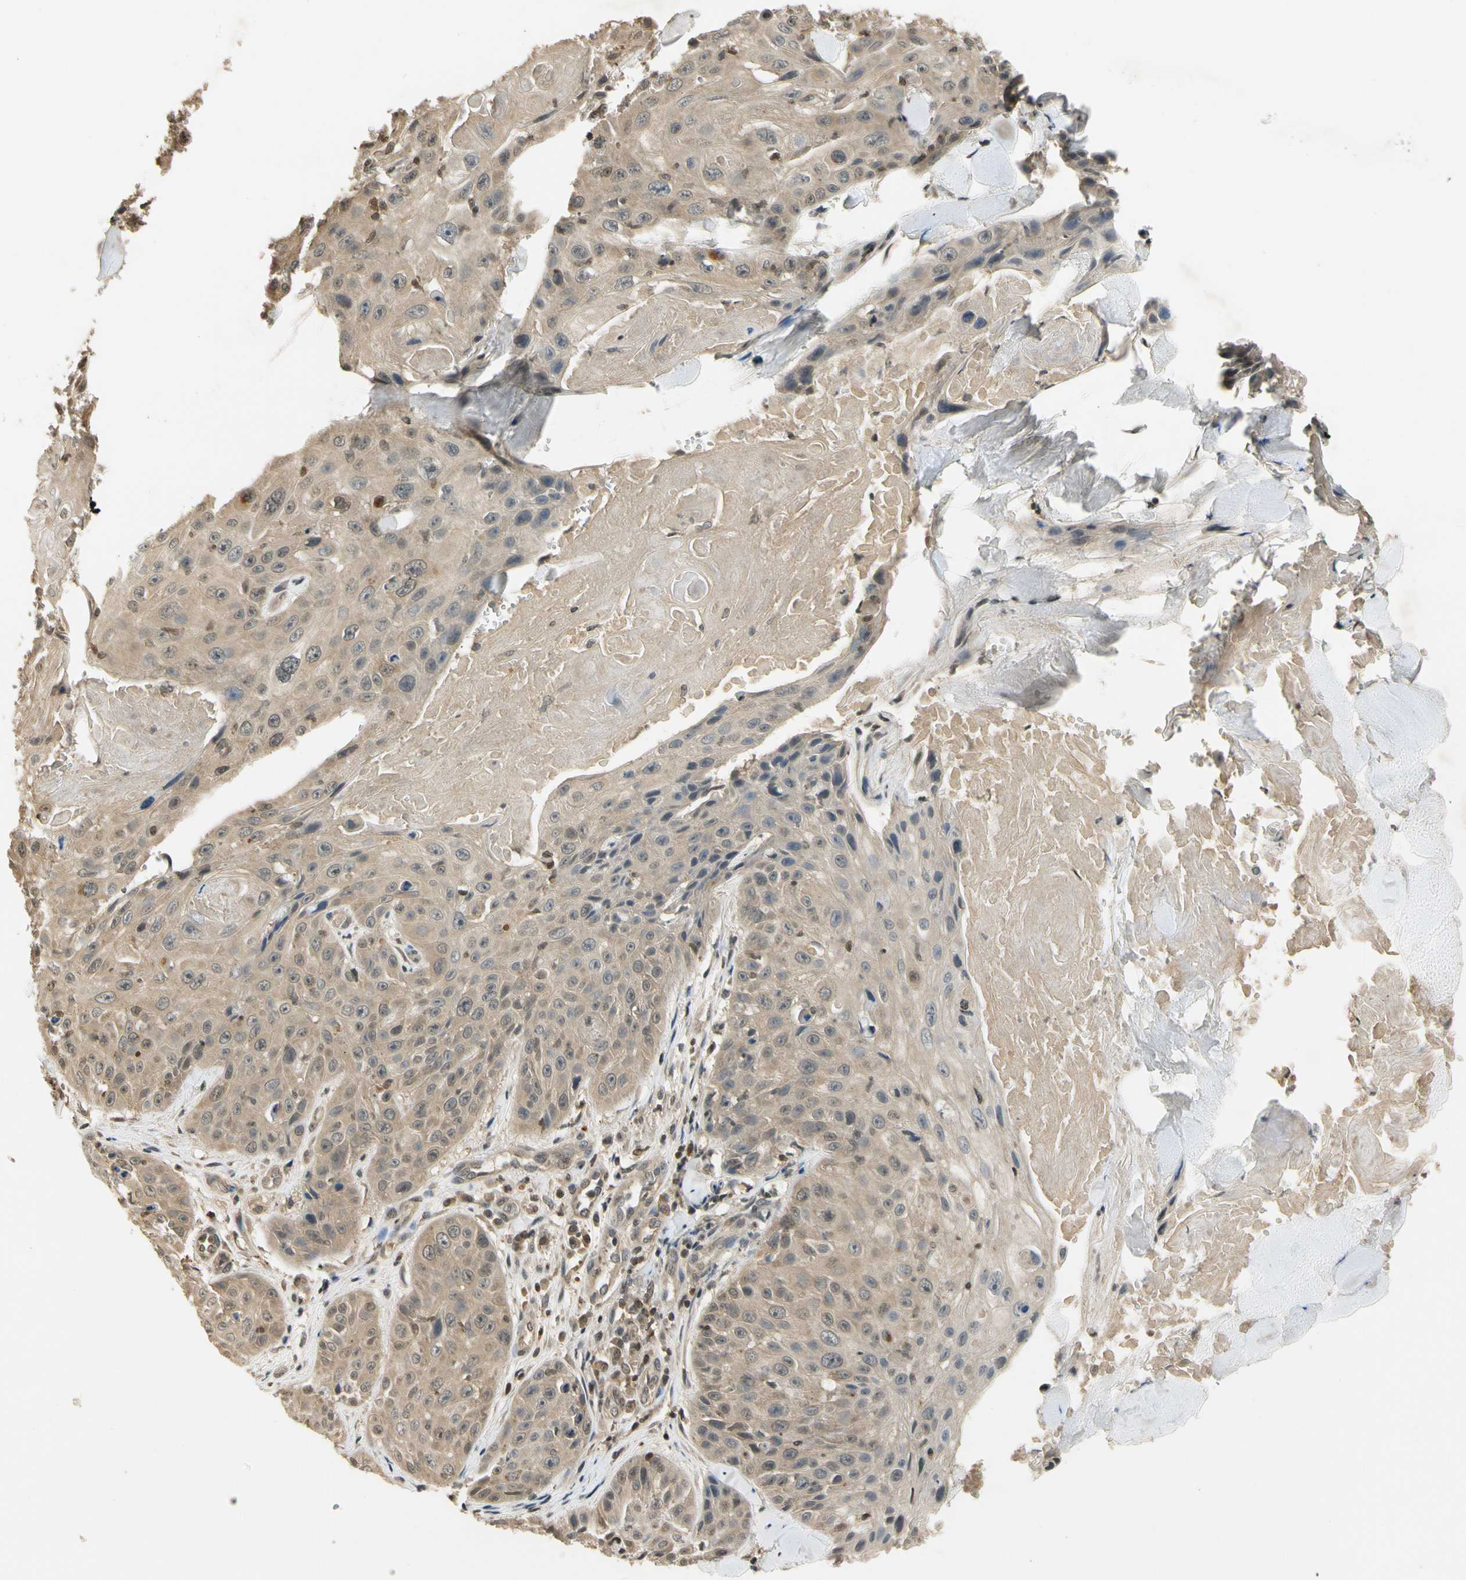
{"staining": {"intensity": "moderate", "quantity": ">75%", "location": "cytoplasmic/membranous"}, "tissue": "skin cancer", "cell_type": "Tumor cells", "image_type": "cancer", "snomed": [{"axis": "morphology", "description": "Squamous cell carcinoma, NOS"}, {"axis": "topography", "description": "Skin"}], "caption": "The image exhibits a brown stain indicating the presence of a protein in the cytoplasmic/membranous of tumor cells in skin cancer (squamous cell carcinoma).", "gene": "SOD1", "patient": {"sex": "male", "age": 86}}